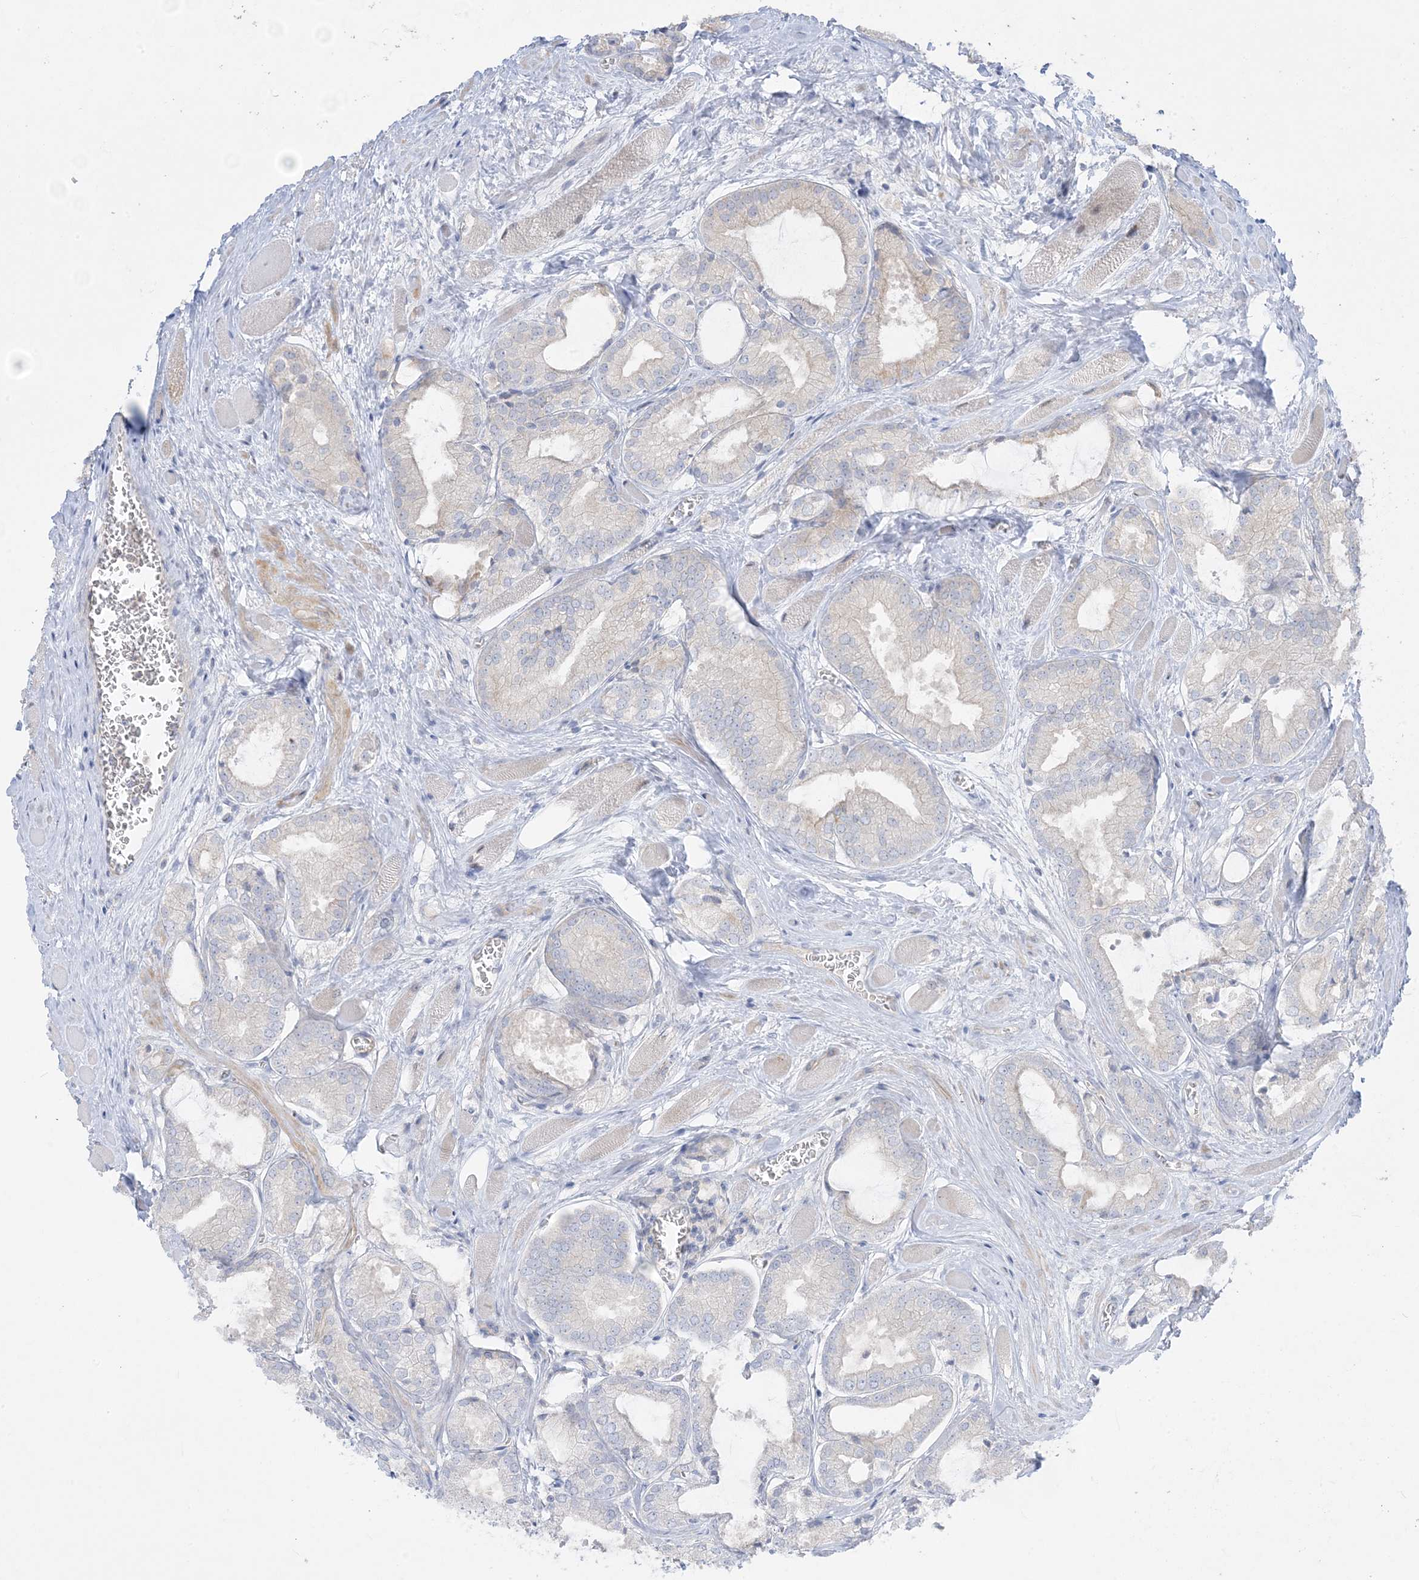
{"staining": {"intensity": "negative", "quantity": "none", "location": "none"}, "tissue": "prostate cancer", "cell_type": "Tumor cells", "image_type": "cancer", "snomed": [{"axis": "morphology", "description": "Adenocarcinoma, Low grade"}, {"axis": "topography", "description": "Prostate"}], "caption": "This photomicrograph is of low-grade adenocarcinoma (prostate) stained with immunohistochemistry (IHC) to label a protein in brown with the nuclei are counter-stained blue. There is no expression in tumor cells. (Brightfield microscopy of DAB immunohistochemistry (IHC) at high magnification).", "gene": "ARHGEF9", "patient": {"sex": "male", "age": 67}}